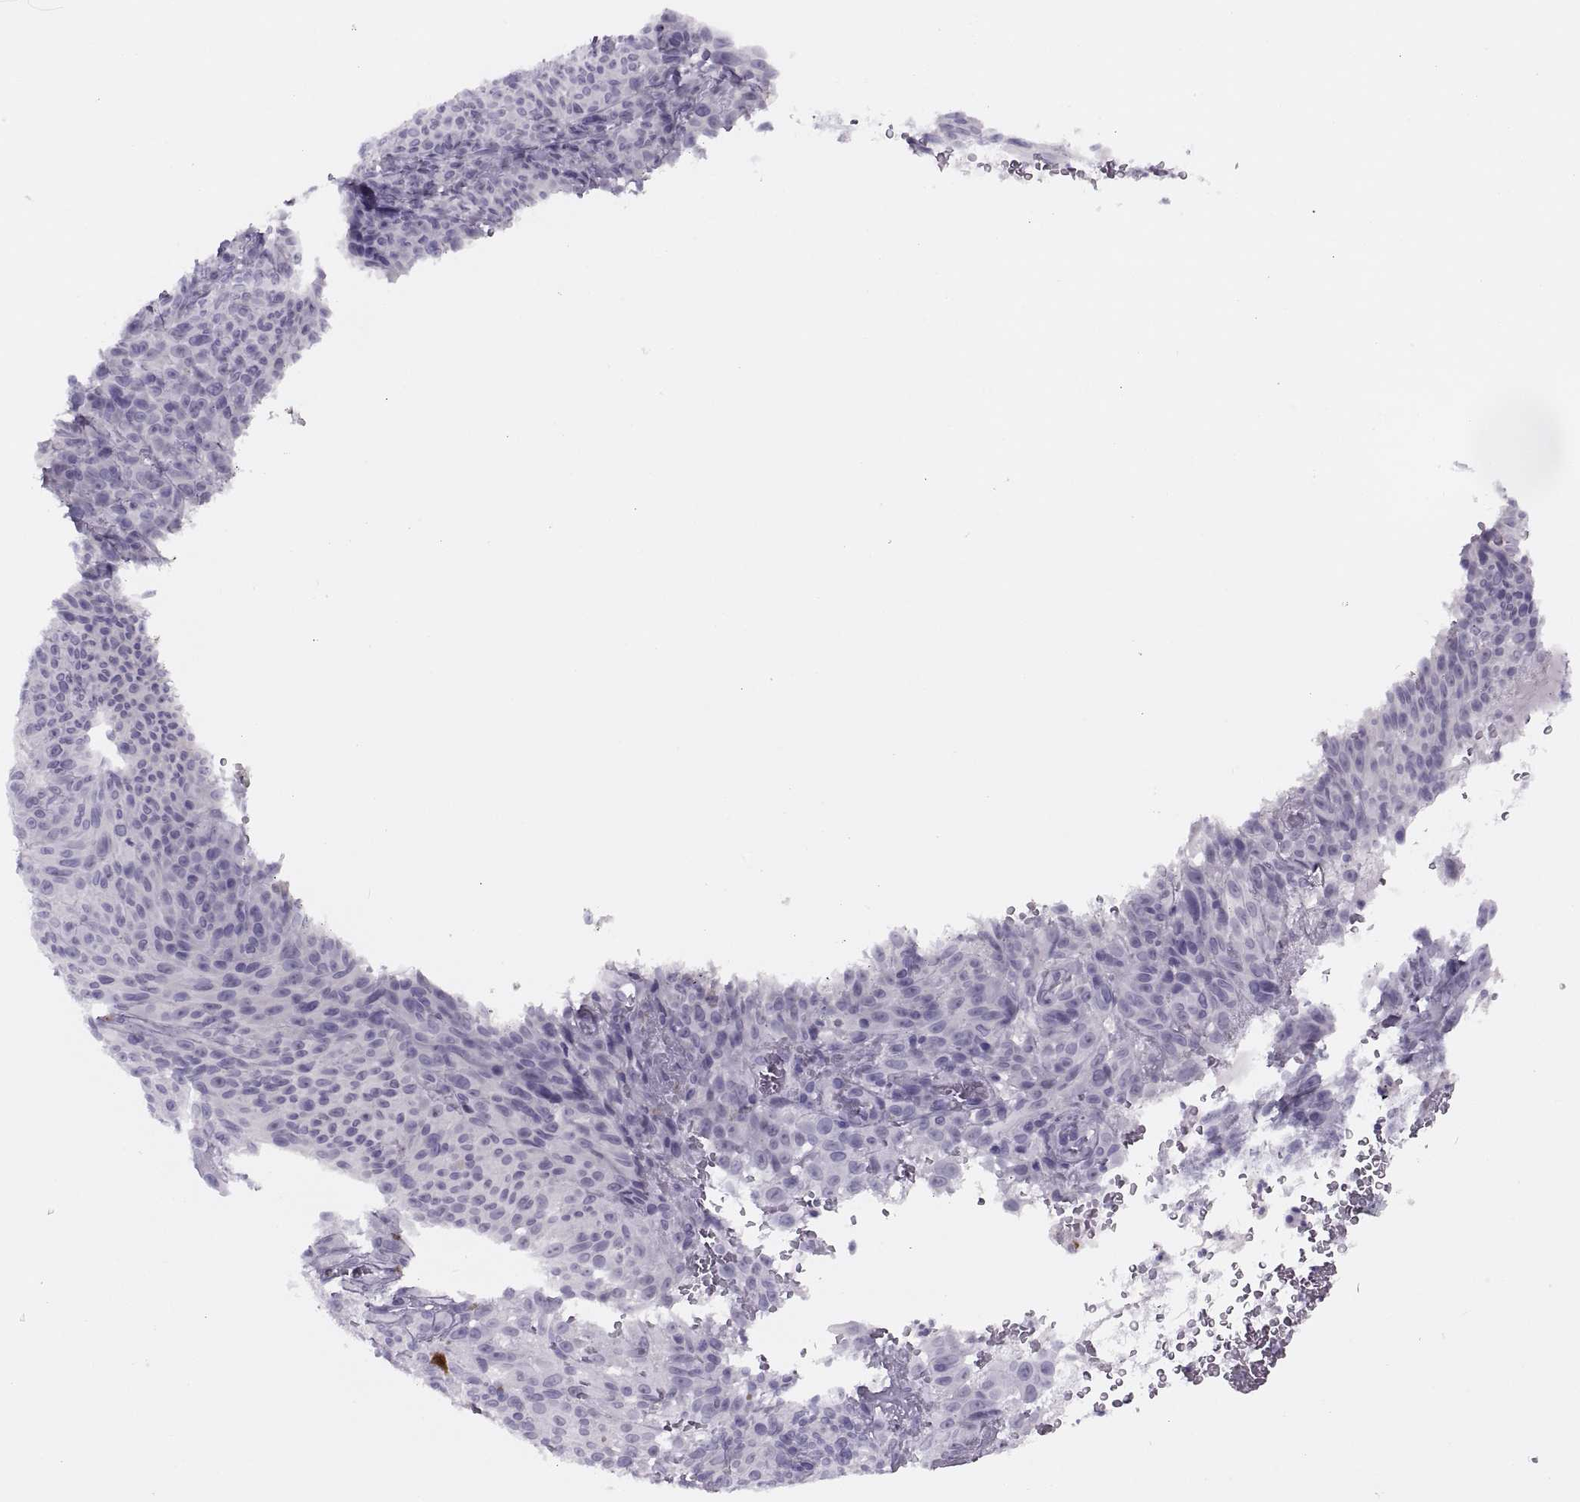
{"staining": {"intensity": "negative", "quantity": "none", "location": "none"}, "tissue": "melanoma", "cell_type": "Tumor cells", "image_type": "cancer", "snomed": [{"axis": "morphology", "description": "Malignant melanoma, NOS"}, {"axis": "topography", "description": "Skin"}], "caption": "The photomicrograph displays no staining of tumor cells in malignant melanoma.", "gene": "FAM24A", "patient": {"sex": "male", "age": 83}}